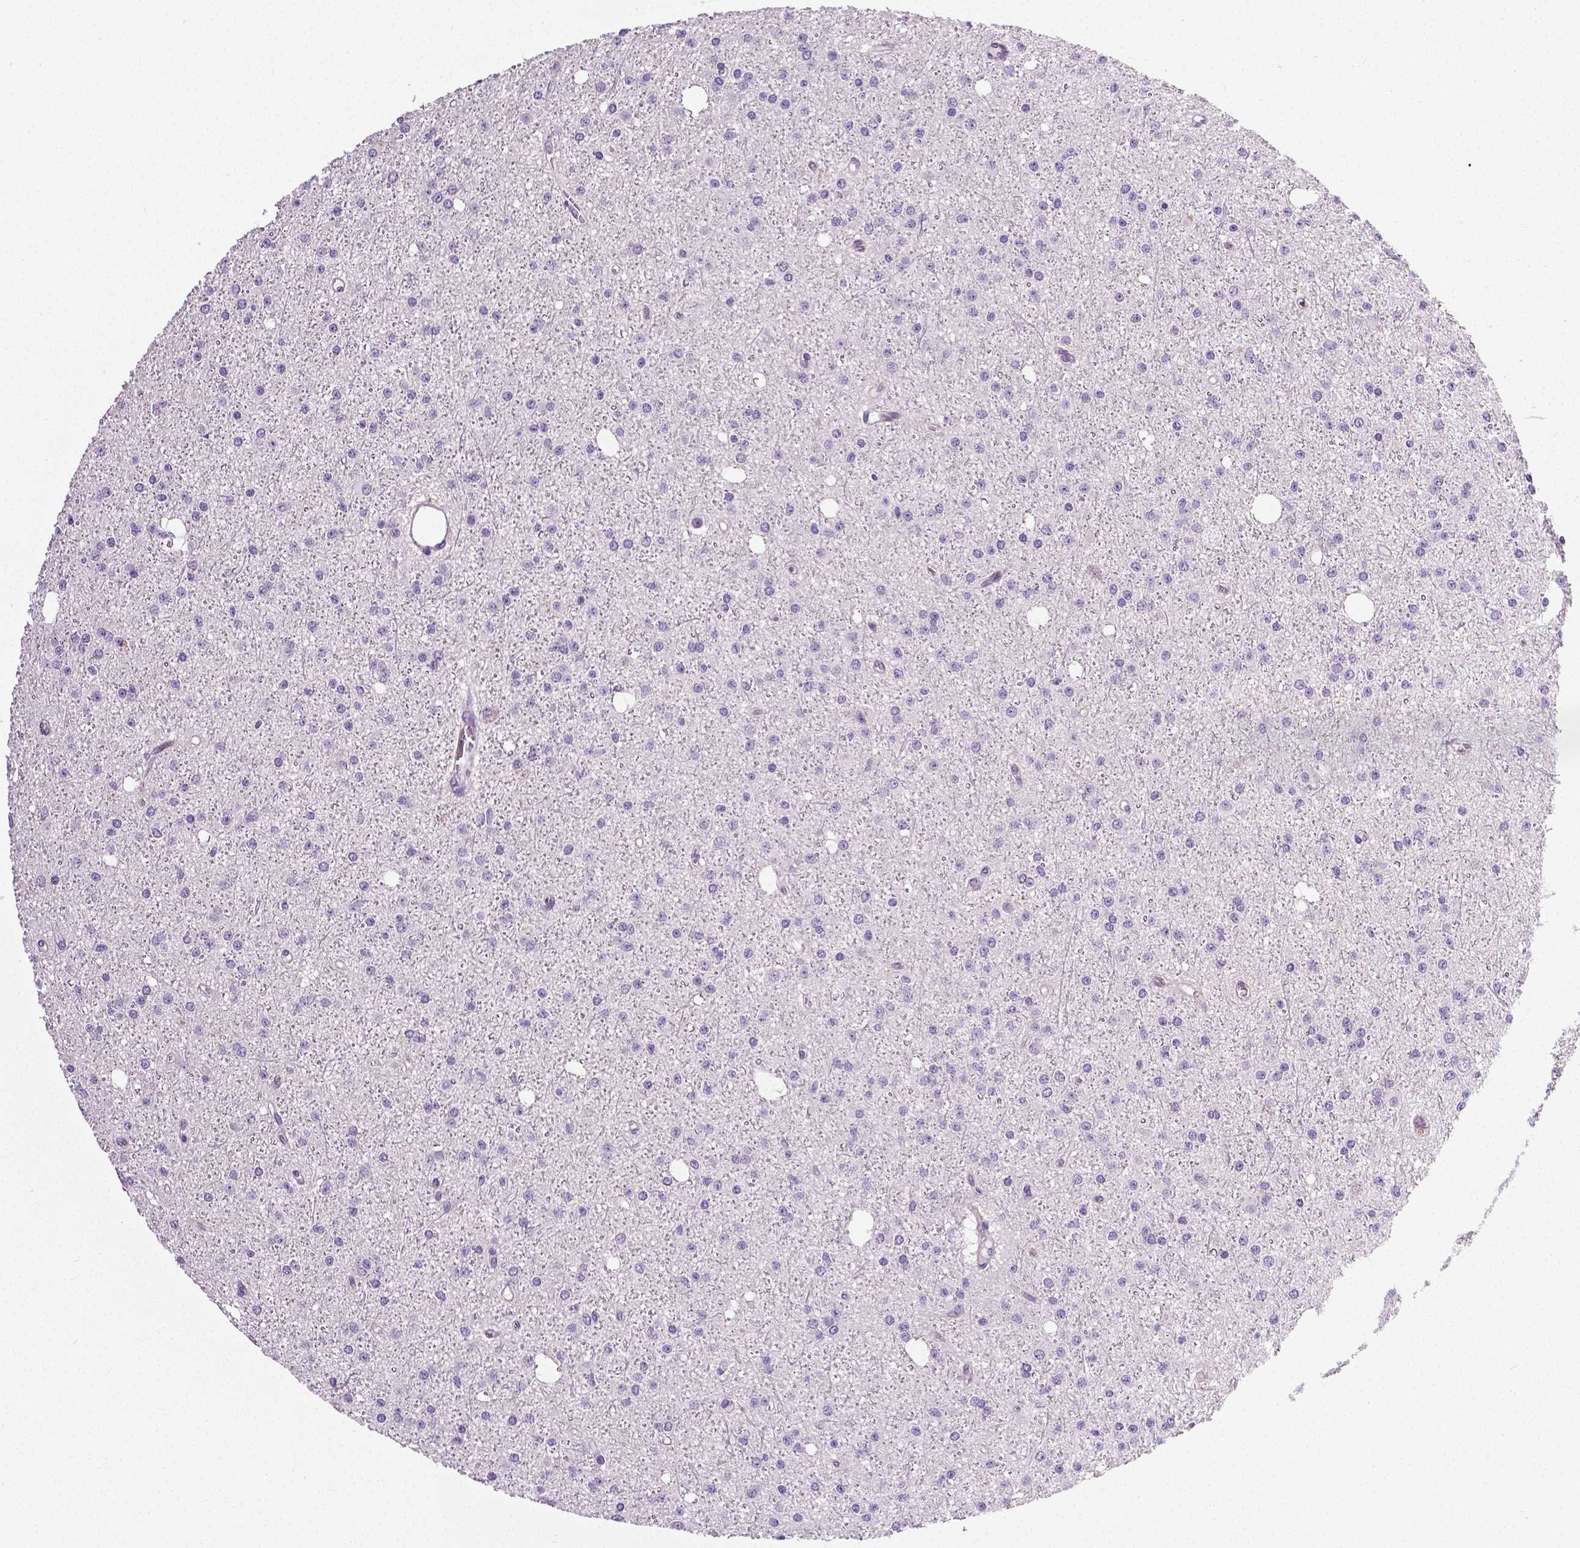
{"staining": {"intensity": "negative", "quantity": "none", "location": "none"}, "tissue": "glioma", "cell_type": "Tumor cells", "image_type": "cancer", "snomed": [{"axis": "morphology", "description": "Glioma, malignant, Low grade"}, {"axis": "topography", "description": "Brain"}], "caption": "Malignant glioma (low-grade) stained for a protein using IHC reveals no staining tumor cells.", "gene": "PTGER3", "patient": {"sex": "male", "age": 27}}